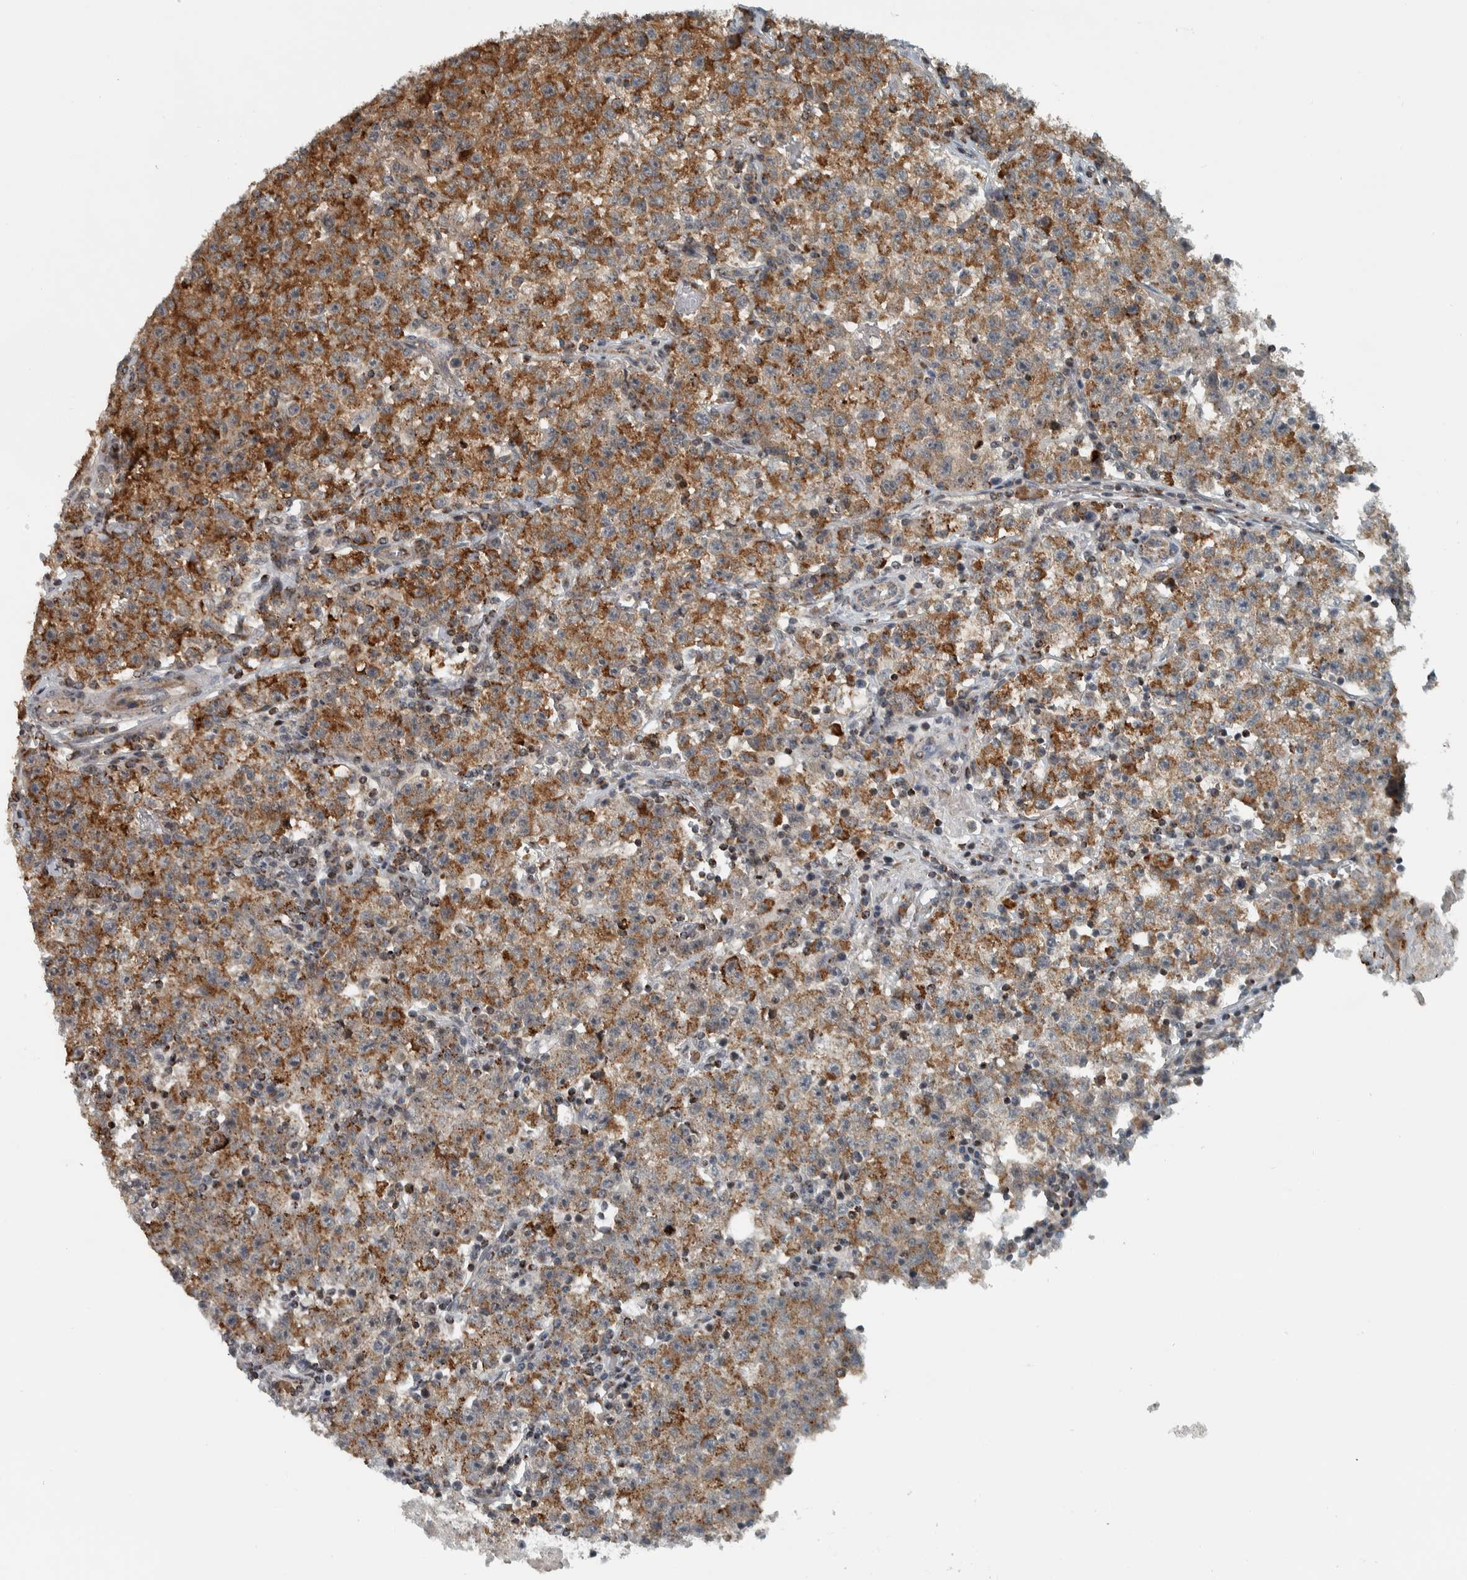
{"staining": {"intensity": "moderate", "quantity": ">75%", "location": "cytoplasmic/membranous"}, "tissue": "testis cancer", "cell_type": "Tumor cells", "image_type": "cancer", "snomed": [{"axis": "morphology", "description": "Seminoma, NOS"}, {"axis": "topography", "description": "Testis"}], "caption": "An image of testis cancer stained for a protein exhibits moderate cytoplasmic/membranous brown staining in tumor cells.", "gene": "PPM1K", "patient": {"sex": "male", "age": 22}}